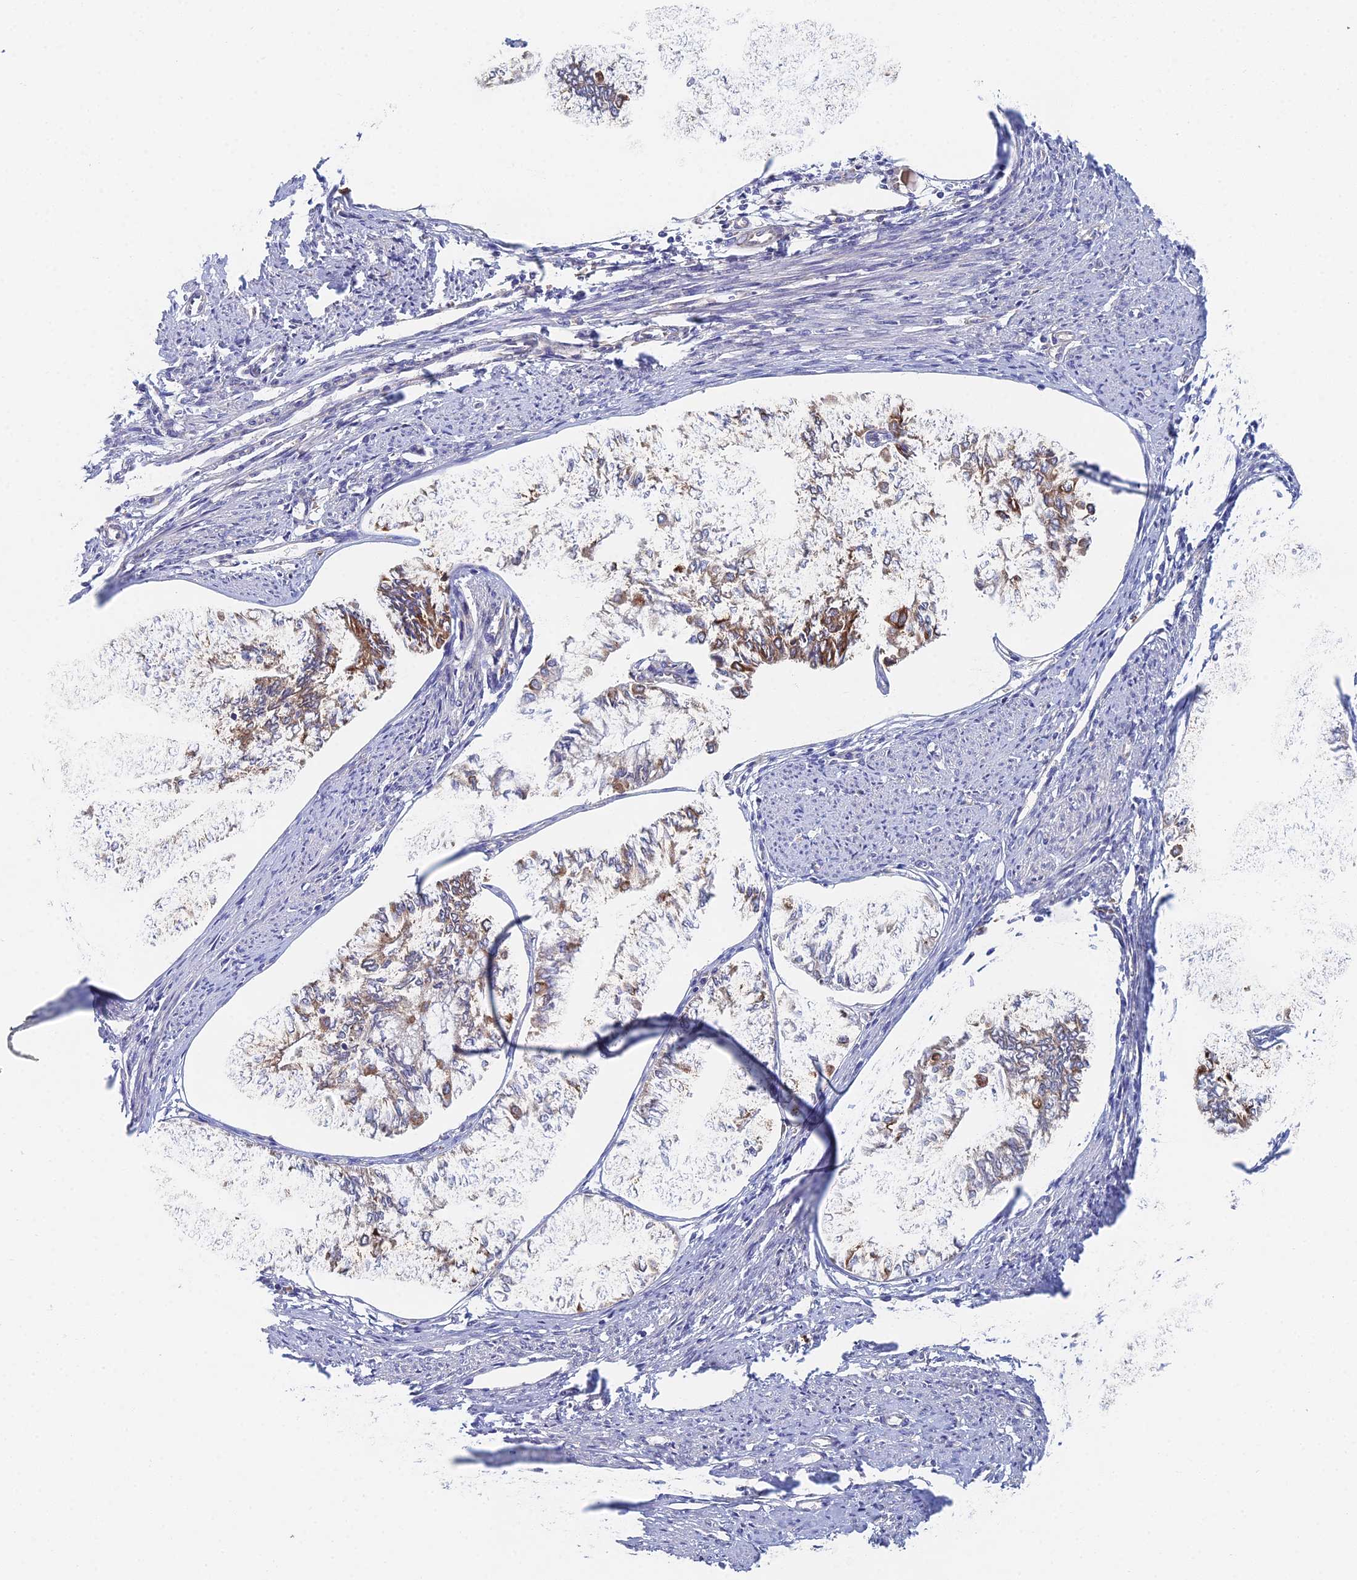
{"staining": {"intensity": "moderate", "quantity": "<25%", "location": "cytoplasmic/membranous"}, "tissue": "endometrial cancer", "cell_type": "Tumor cells", "image_type": "cancer", "snomed": [{"axis": "morphology", "description": "Adenocarcinoma, NOS"}, {"axis": "topography", "description": "Endometrium"}], "caption": "DAB (3,3'-diaminobenzidine) immunohistochemical staining of human endometrial cancer (adenocarcinoma) shows moderate cytoplasmic/membranous protein staining in approximately <25% of tumor cells. (IHC, brightfield microscopy, high magnification).", "gene": "ELOF1", "patient": {"sex": "female", "age": 68}}